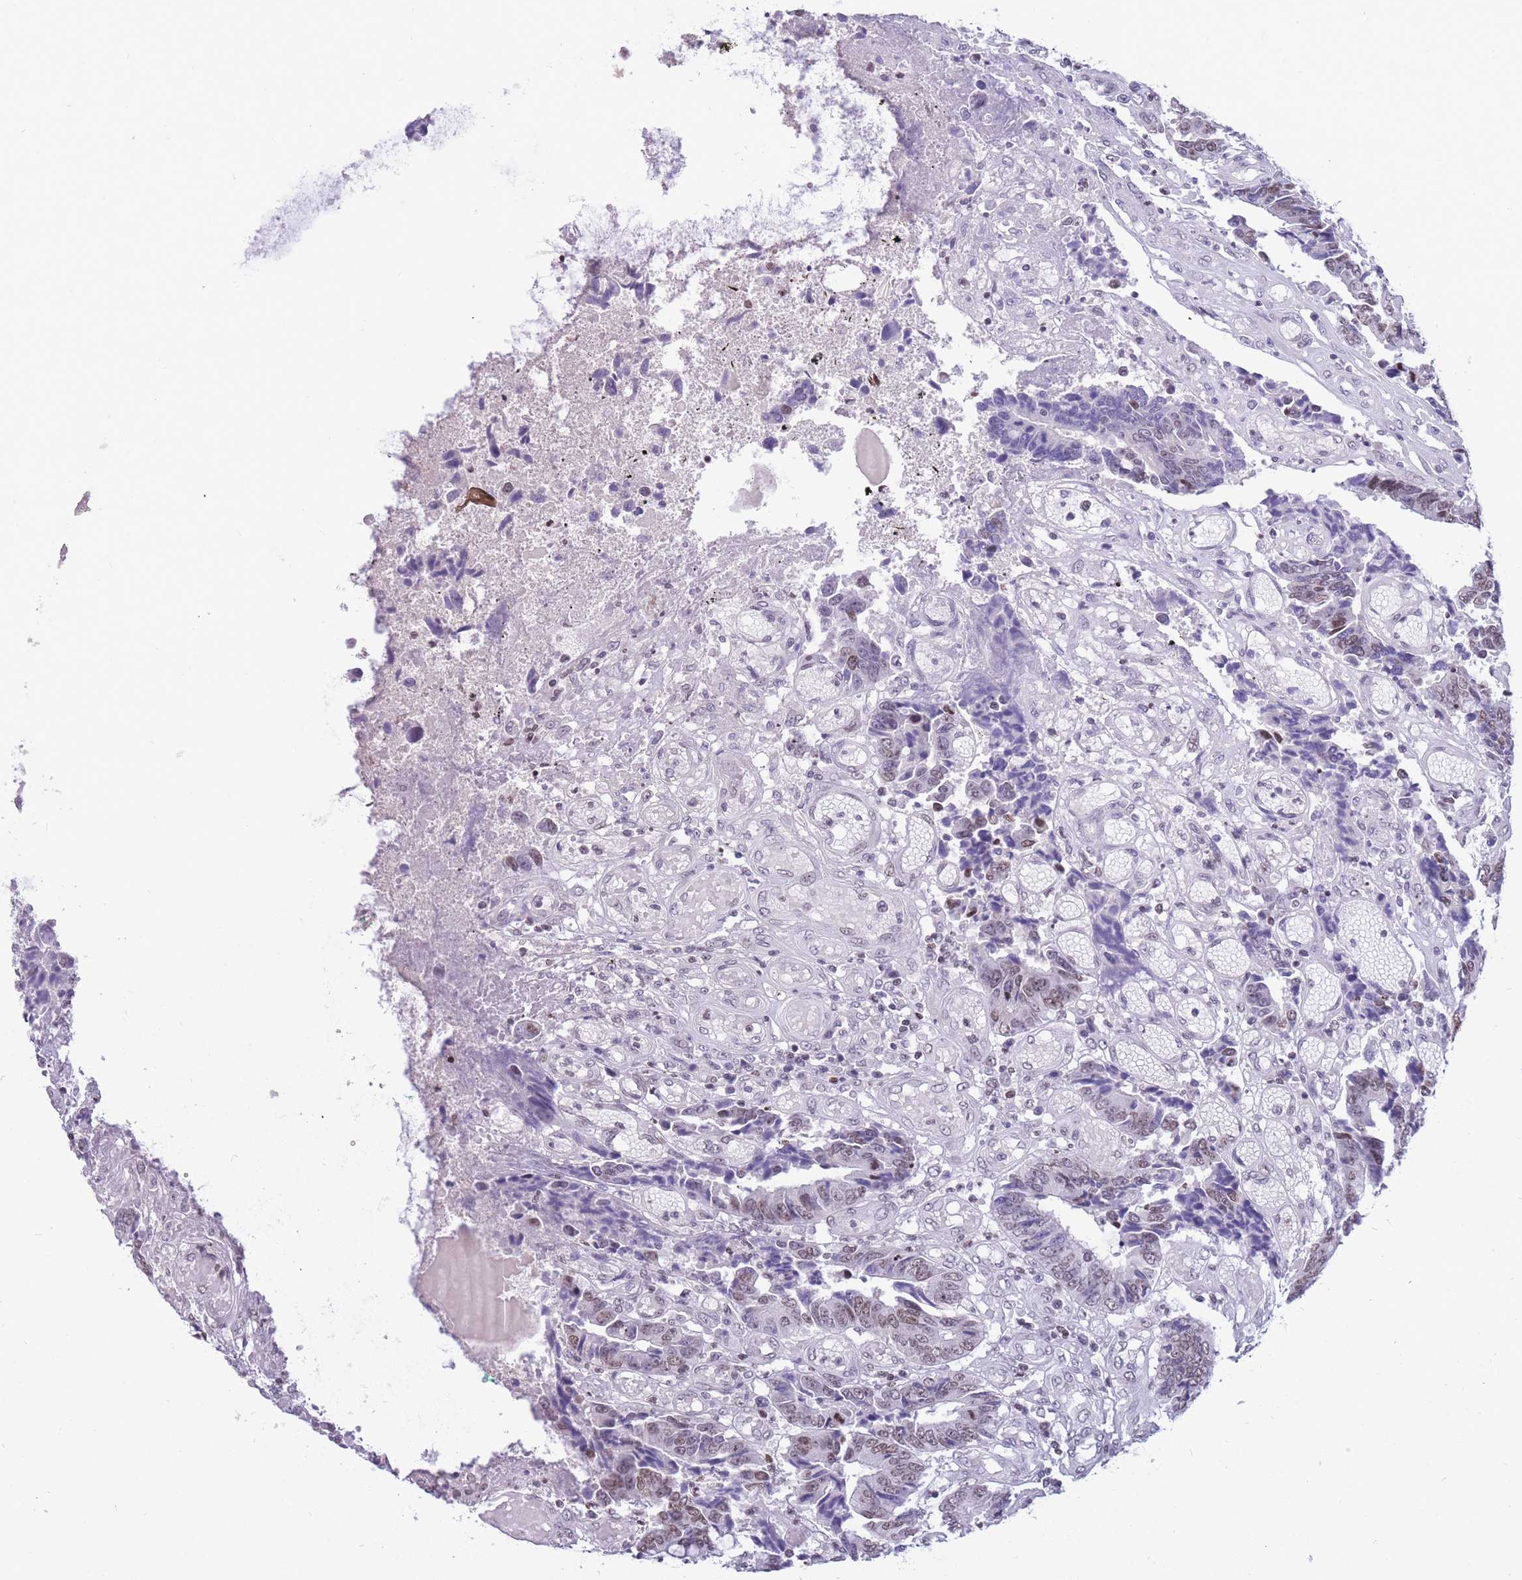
{"staining": {"intensity": "weak", "quantity": "25%-75%", "location": "nuclear"}, "tissue": "colorectal cancer", "cell_type": "Tumor cells", "image_type": "cancer", "snomed": [{"axis": "morphology", "description": "Adenocarcinoma, NOS"}, {"axis": "topography", "description": "Rectum"}], "caption": "Protein expression analysis of adenocarcinoma (colorectal) reveals weak nuclear positivity in approximately 25%-75% of tumor cells. (DAB (3,3'-diaminobenzidine) = brown stain, brightfield microscopy at high magnification).", "gene": "HMGN1", "patient": {"sex": "male", "age": 84}}